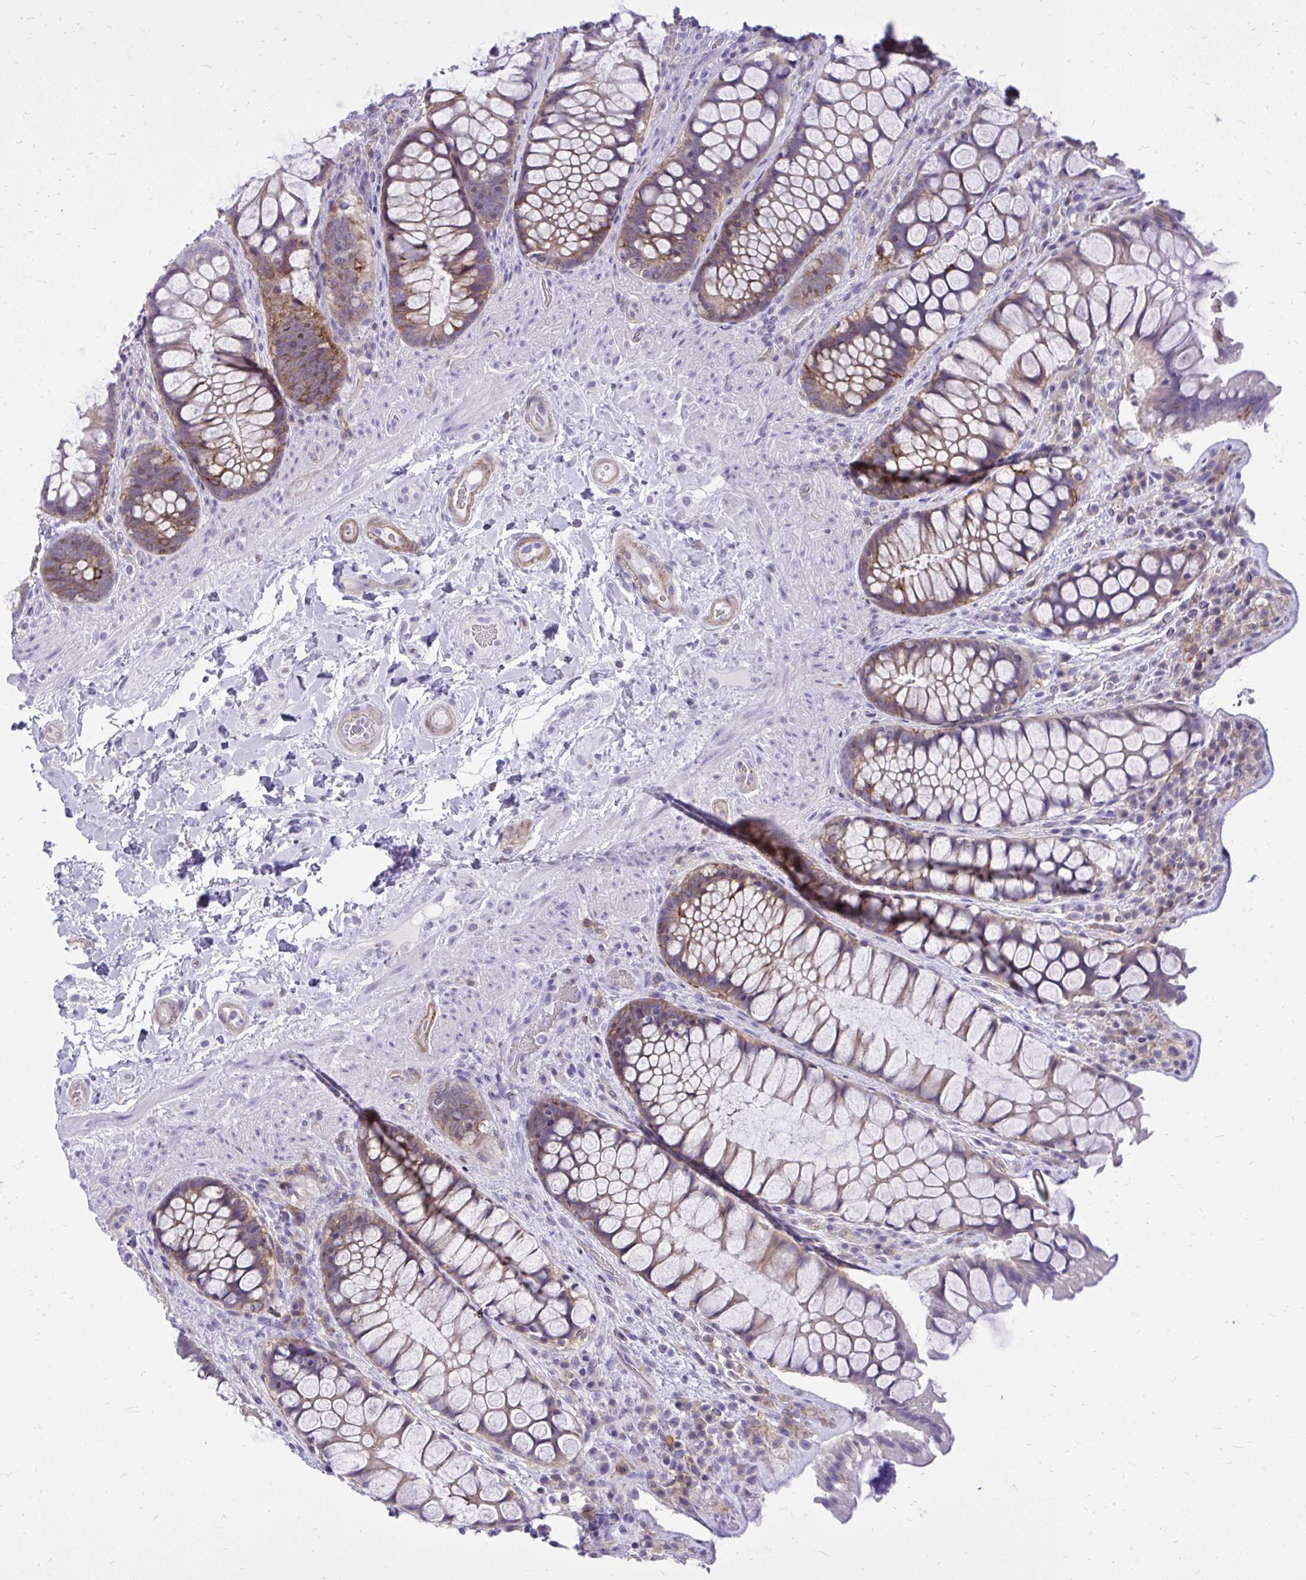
{"staining": {"intensity": "weak", "quantity": "25%-75%", "location": "cytoplasmic/membranous"}, "tissue": "rectum", "cell_type": "Glandular cells", "image_type": "normal", "snomed": [{"axis": "morphology", "description": "Normal tissue, NOS"}, {"axis": "topography", "description": "Rectum"}], "caption": "Brown immunohistochemical staining in benign rectum displays weak cytoplasmic/membranous positivity in about 25%-75% of glandular cells.", "gene": "GPRIN3", "patient": {"sex": "female", "age": 58}}